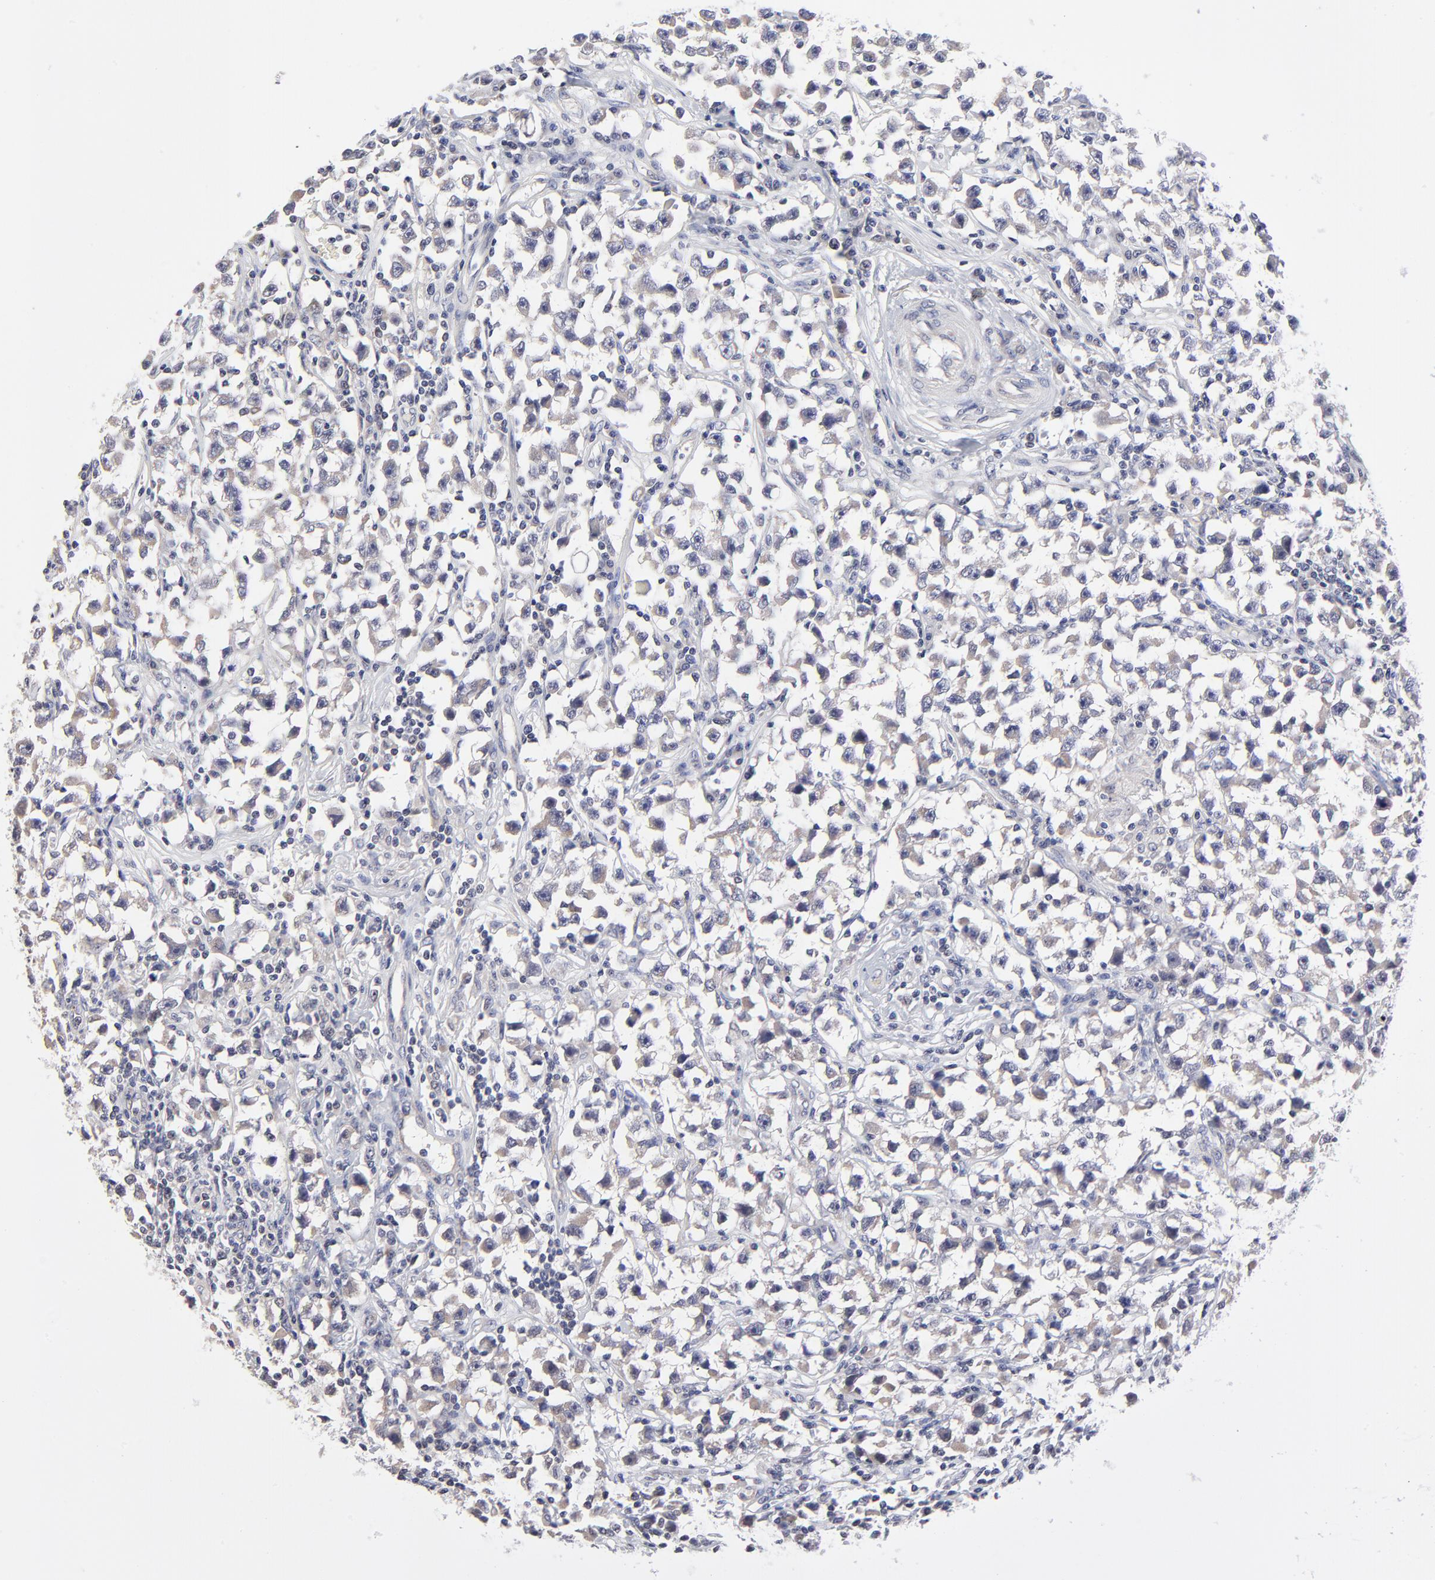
{"staining": {"intensity": "negative", "quantity": "none", "location": "none"}, "tissue": "testis cancer", "cell_type": "Tumor cells", "image_type": "cancer", "snomed": [{"axis": "morphology", "description": "Seminoma, NOS"}, {"axis": "topography", "description": "Testis"}], "caption": "Human seminoma (testis) stained for a protein using IHC displays no expression in tumor cells.", "gene": "FBXO8", "patient": {"sex": "male", "age": 33}}